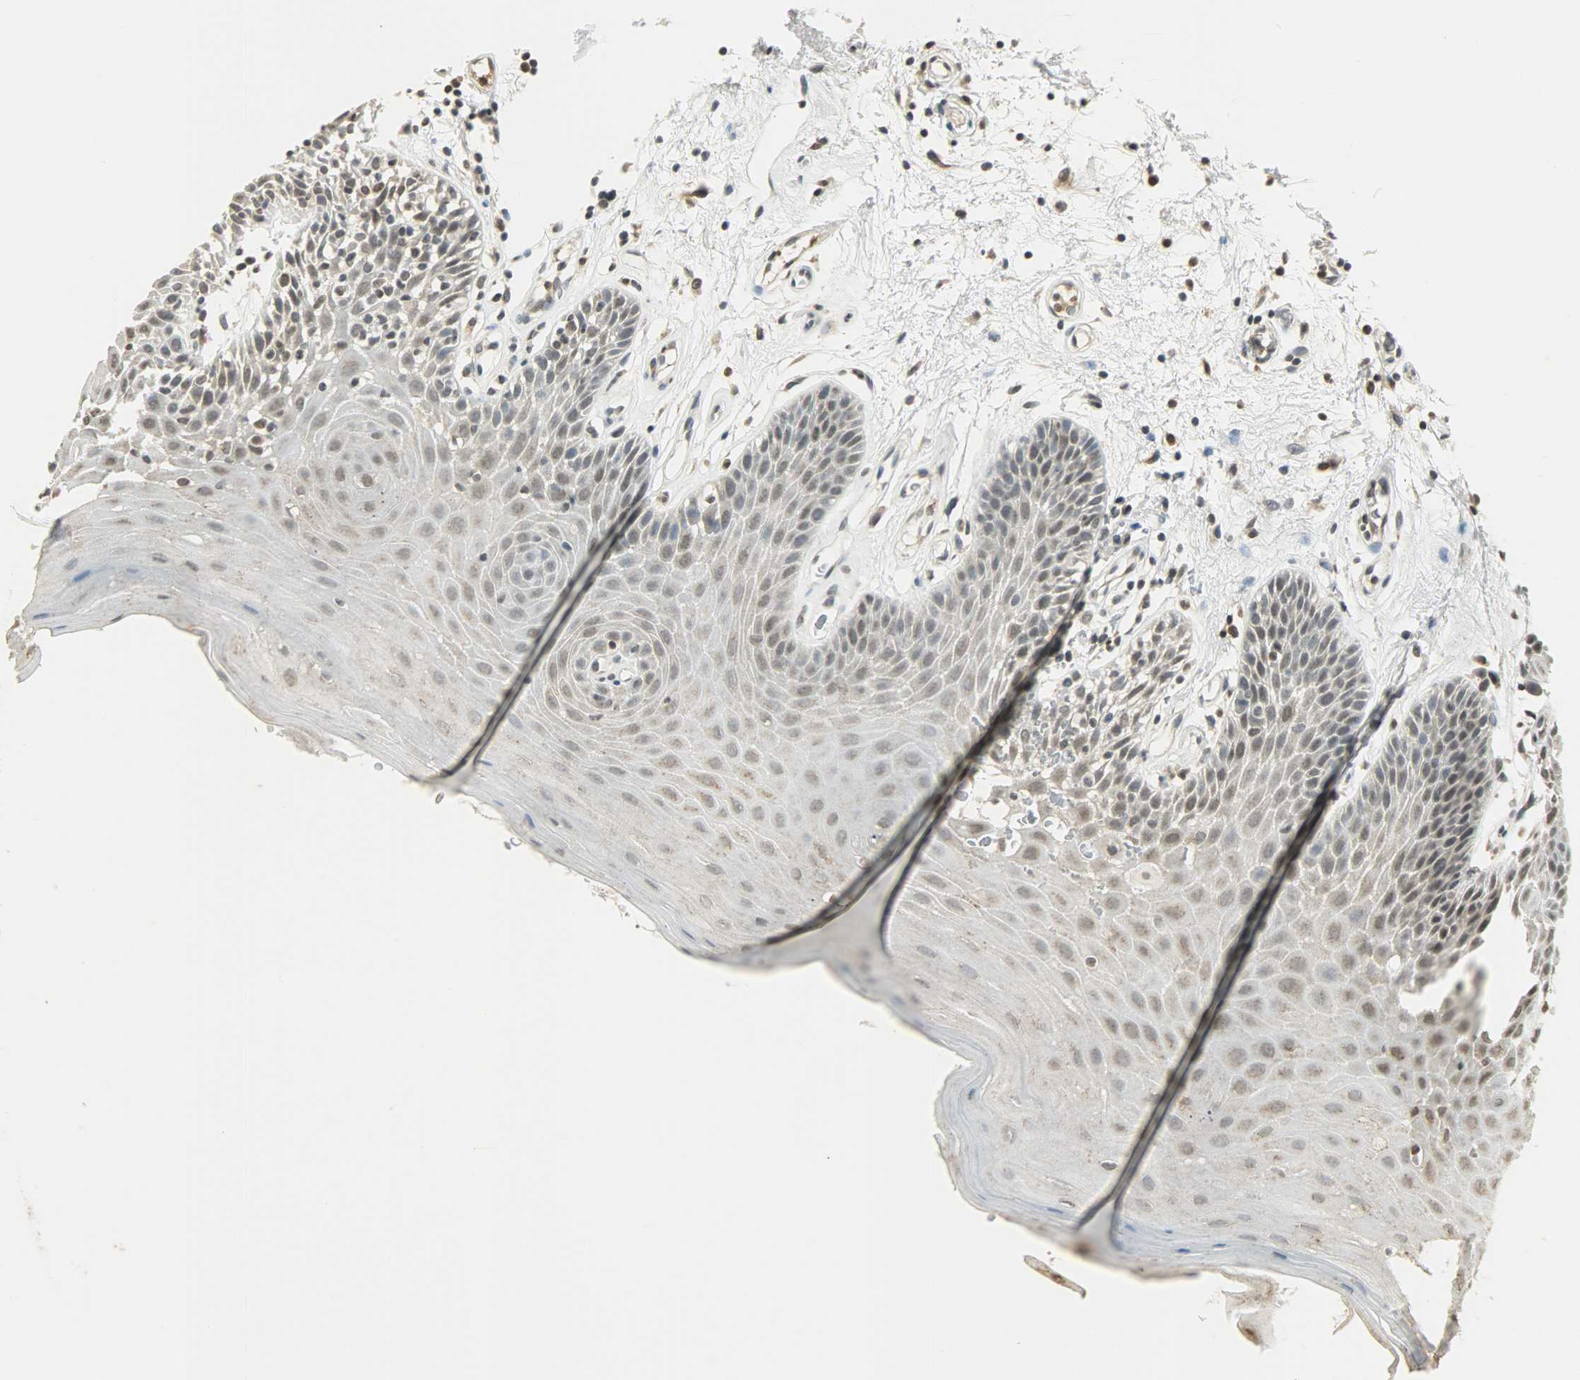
{"staining": {"intensity": "weak", "quantity": "25%-75%", "location": "nuclear"}, "tissue": "oral mucosa", "cell_type": "Squamous epithelial cells", "image_type": "normal", "snomed": [{"axis": "morphology", "description": "Normal tissue, NOS"}, {"axis": "morphology", "description": "Squamous cell carcinoma, NOS"}, {"axis": "topography", "description": "Skeletal muscle"}, {"axis": "topography", "description": "Oral tissue"}, {"axis": "topography", "description": "Head-Neck"}], "caption": "Oral mucosa stained for a protein demonstrates weak nuclear positivity in squamous epithelial cells. The protein of interest is stained brown, and the nuclei are stained in blue (DAB IHC with brightfield microscopy, high magnification).", "gene": "SMARCA5", "patient": {"sex": "male", "age": 71}}